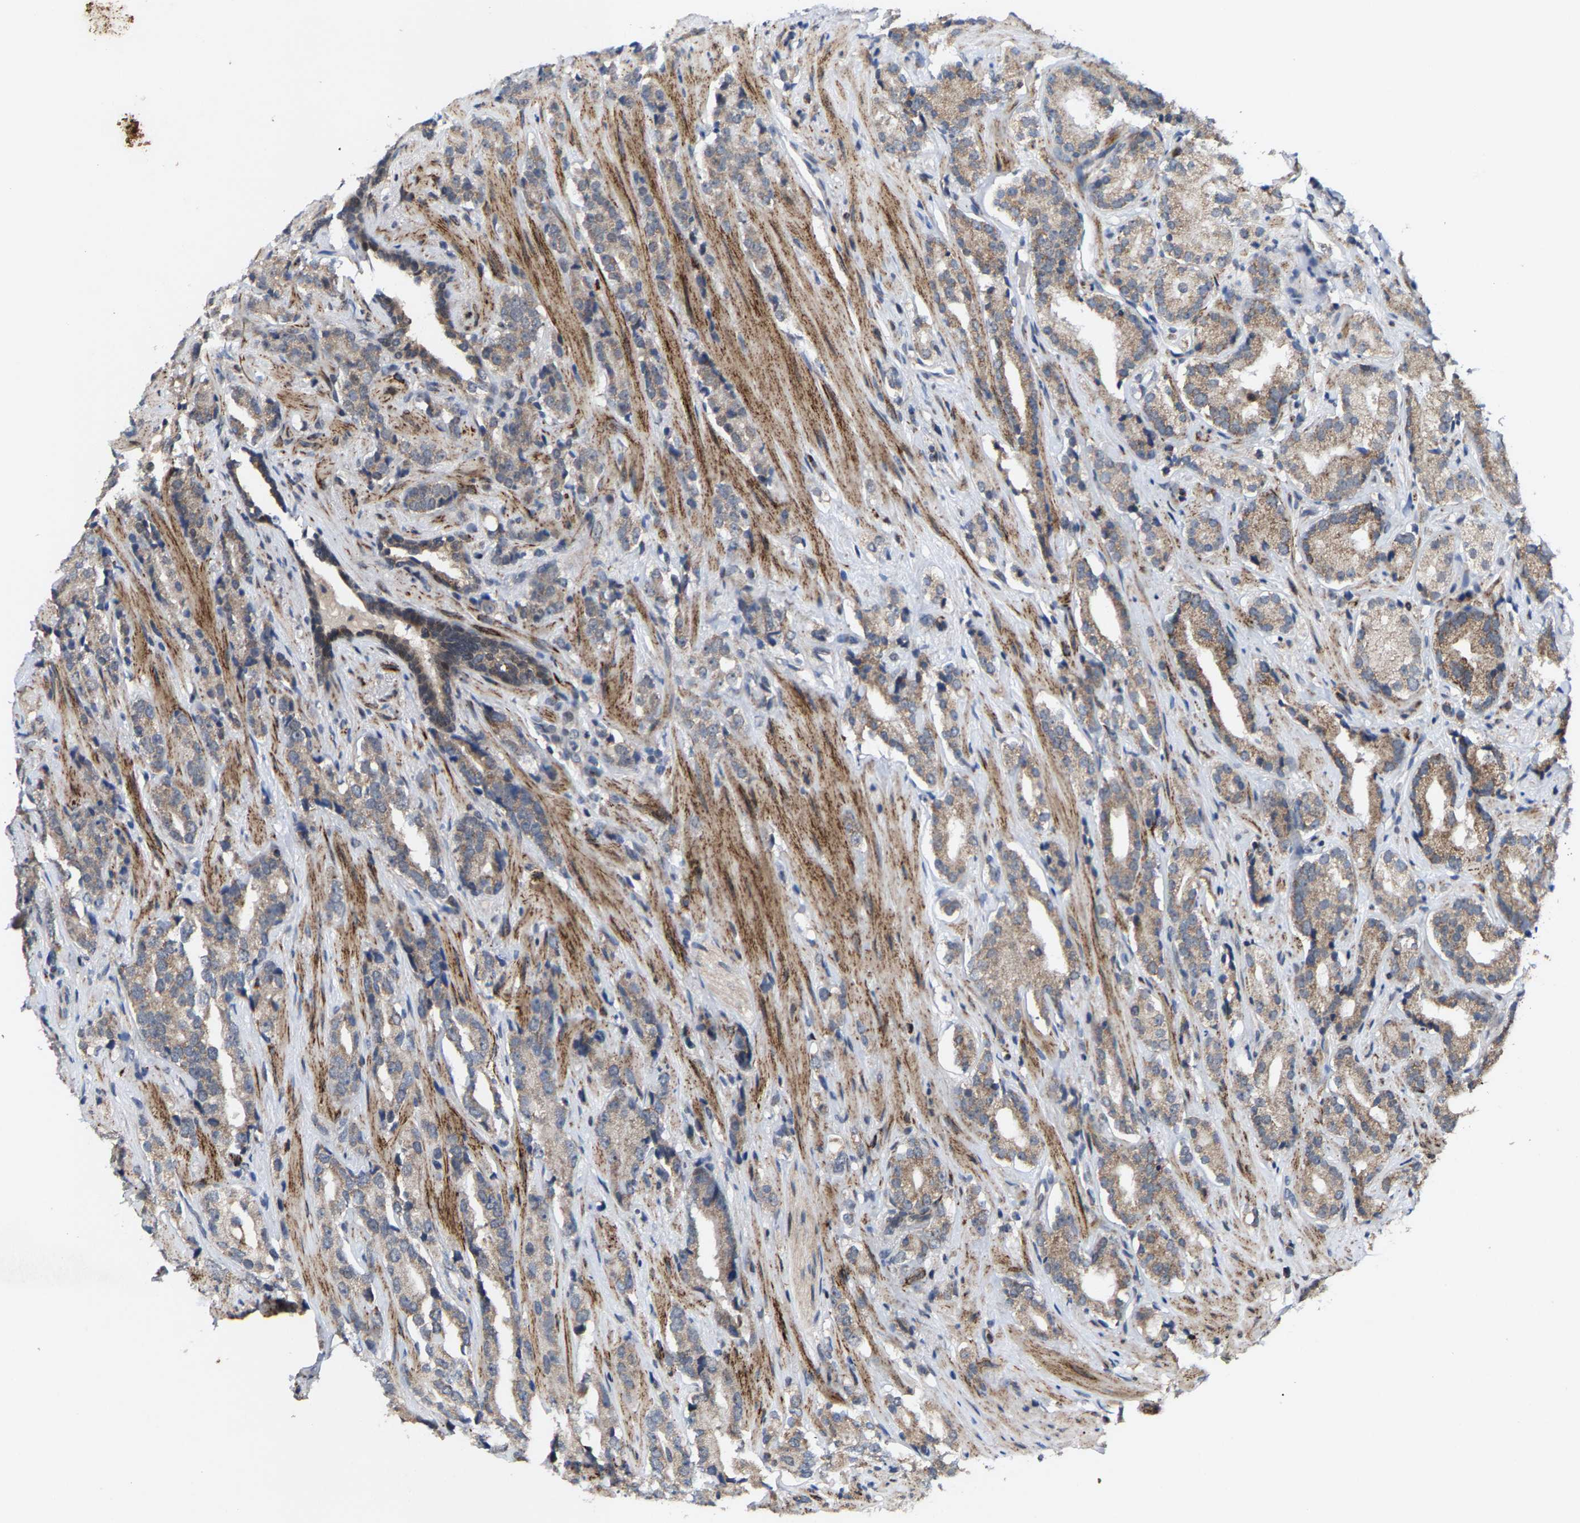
{"staining": {"intensity": "weak", "quantity": ">75%", "location": "cytoplasmic/membranous"}, "tissue": "prostate cancer", "cell_type": "Tumor cells", "image_type": "cancer", "snomed": [{"axis": "morphology", "description": "Adenocarcinoma, High grade"}, {"axis": "topography", "description": "Prostate"}], "caption": "High-grade adenocarcinoma (prostate) stained with a protein marker displays weak staining in tumor cells.", "gene": "TDRKH", "patient": {"sex": "male", "age": 71}}